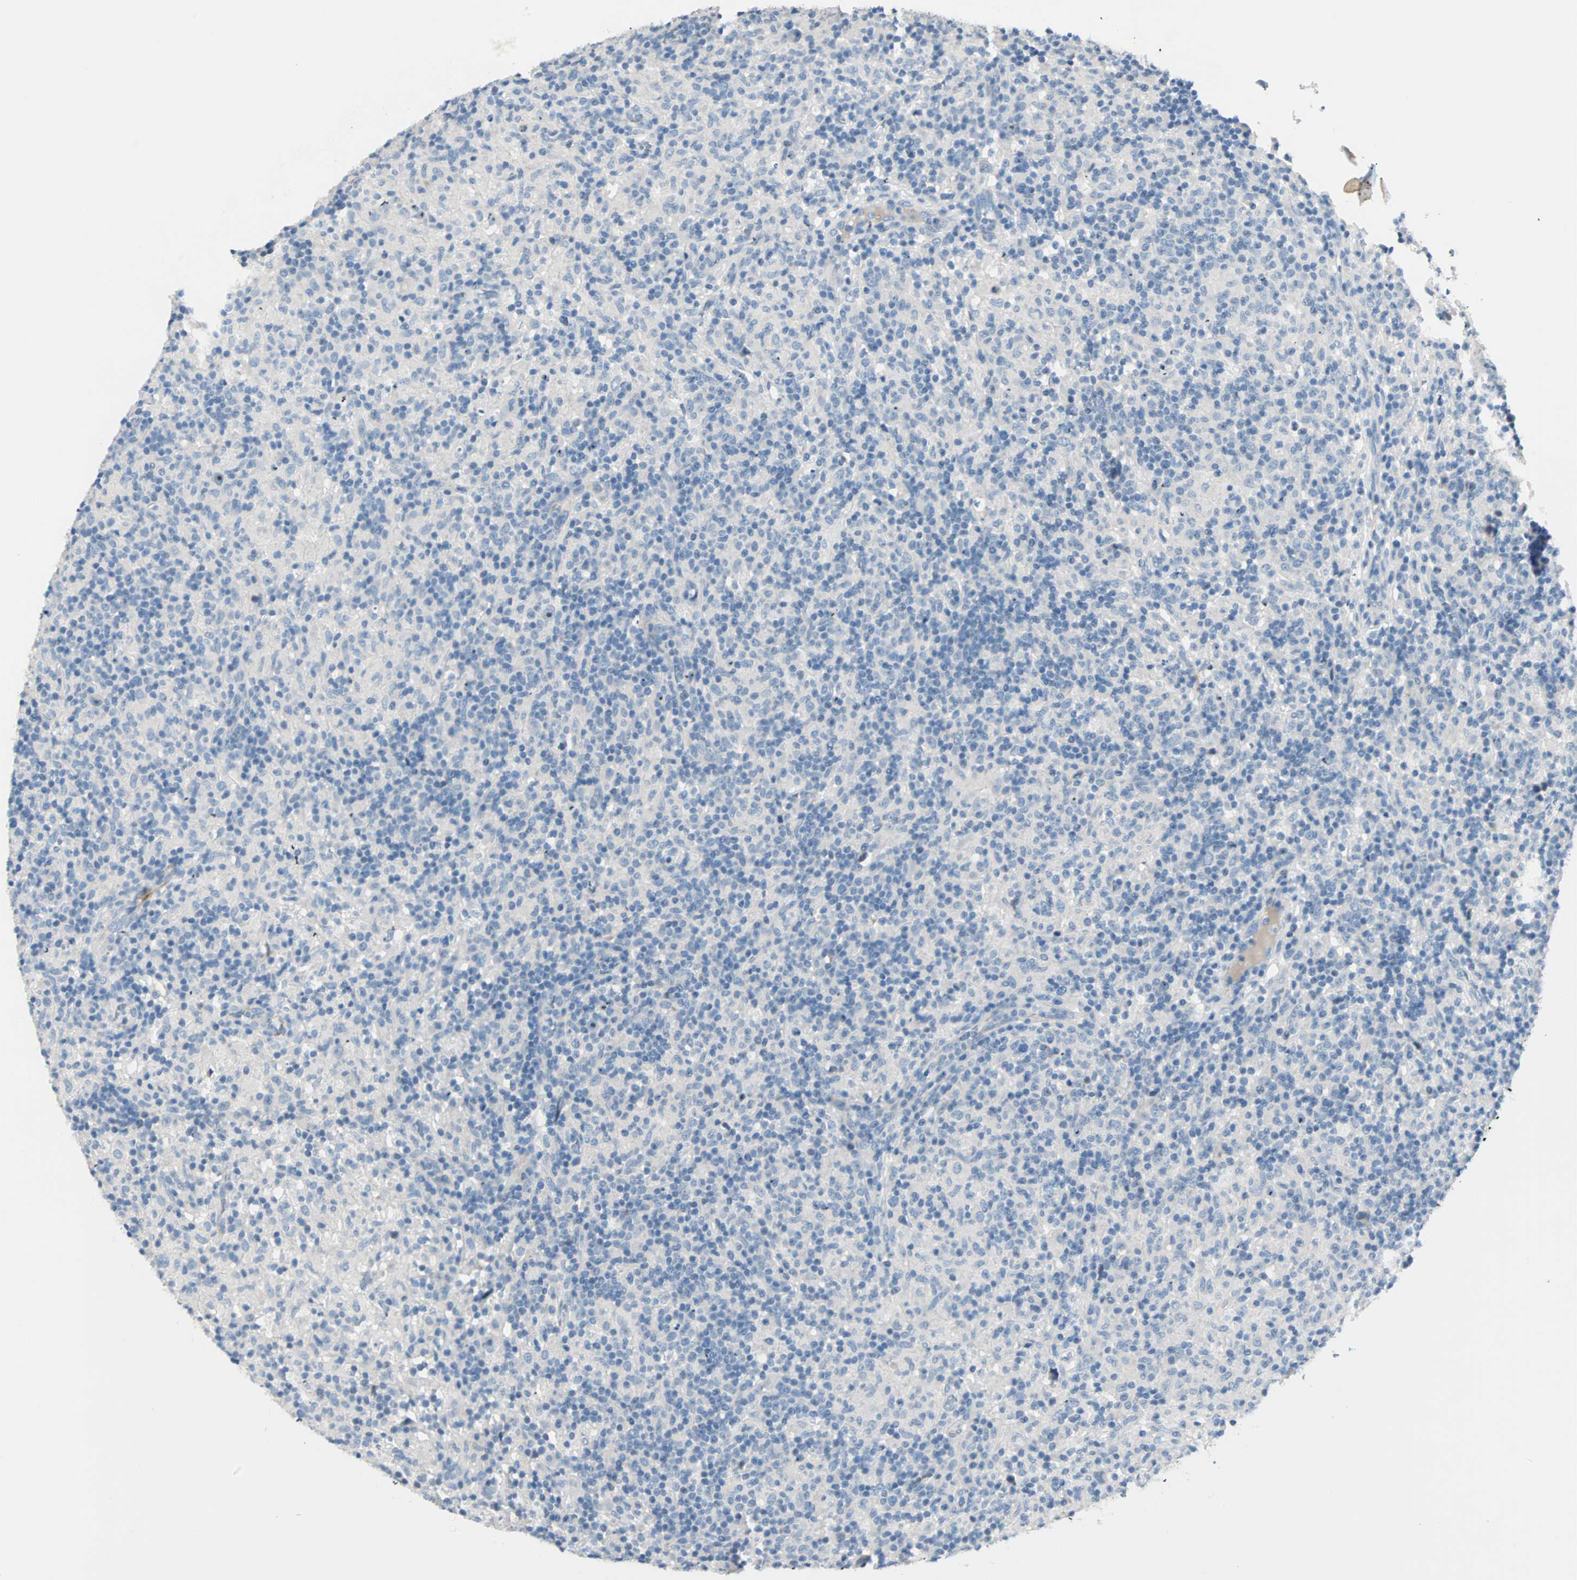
{"staining": {"intensity": "negative", "quantity": "none", "location": "none"}, "tissue": "lymphoma", "cell_type": "Tumor cells", "image_type": "cancer", "snomed": [{"axis": "morphology", "description": "Hodgkin's disease, NOS"}, {"axis": "topography", "description": "Lymph node"}], "caption": "Immunohistochemical staining of Hodgkin's disease demonstrates no significant staining in tumor cells.", "gene": "NEFH", "patient": {"sex": "male", "age": 70}}